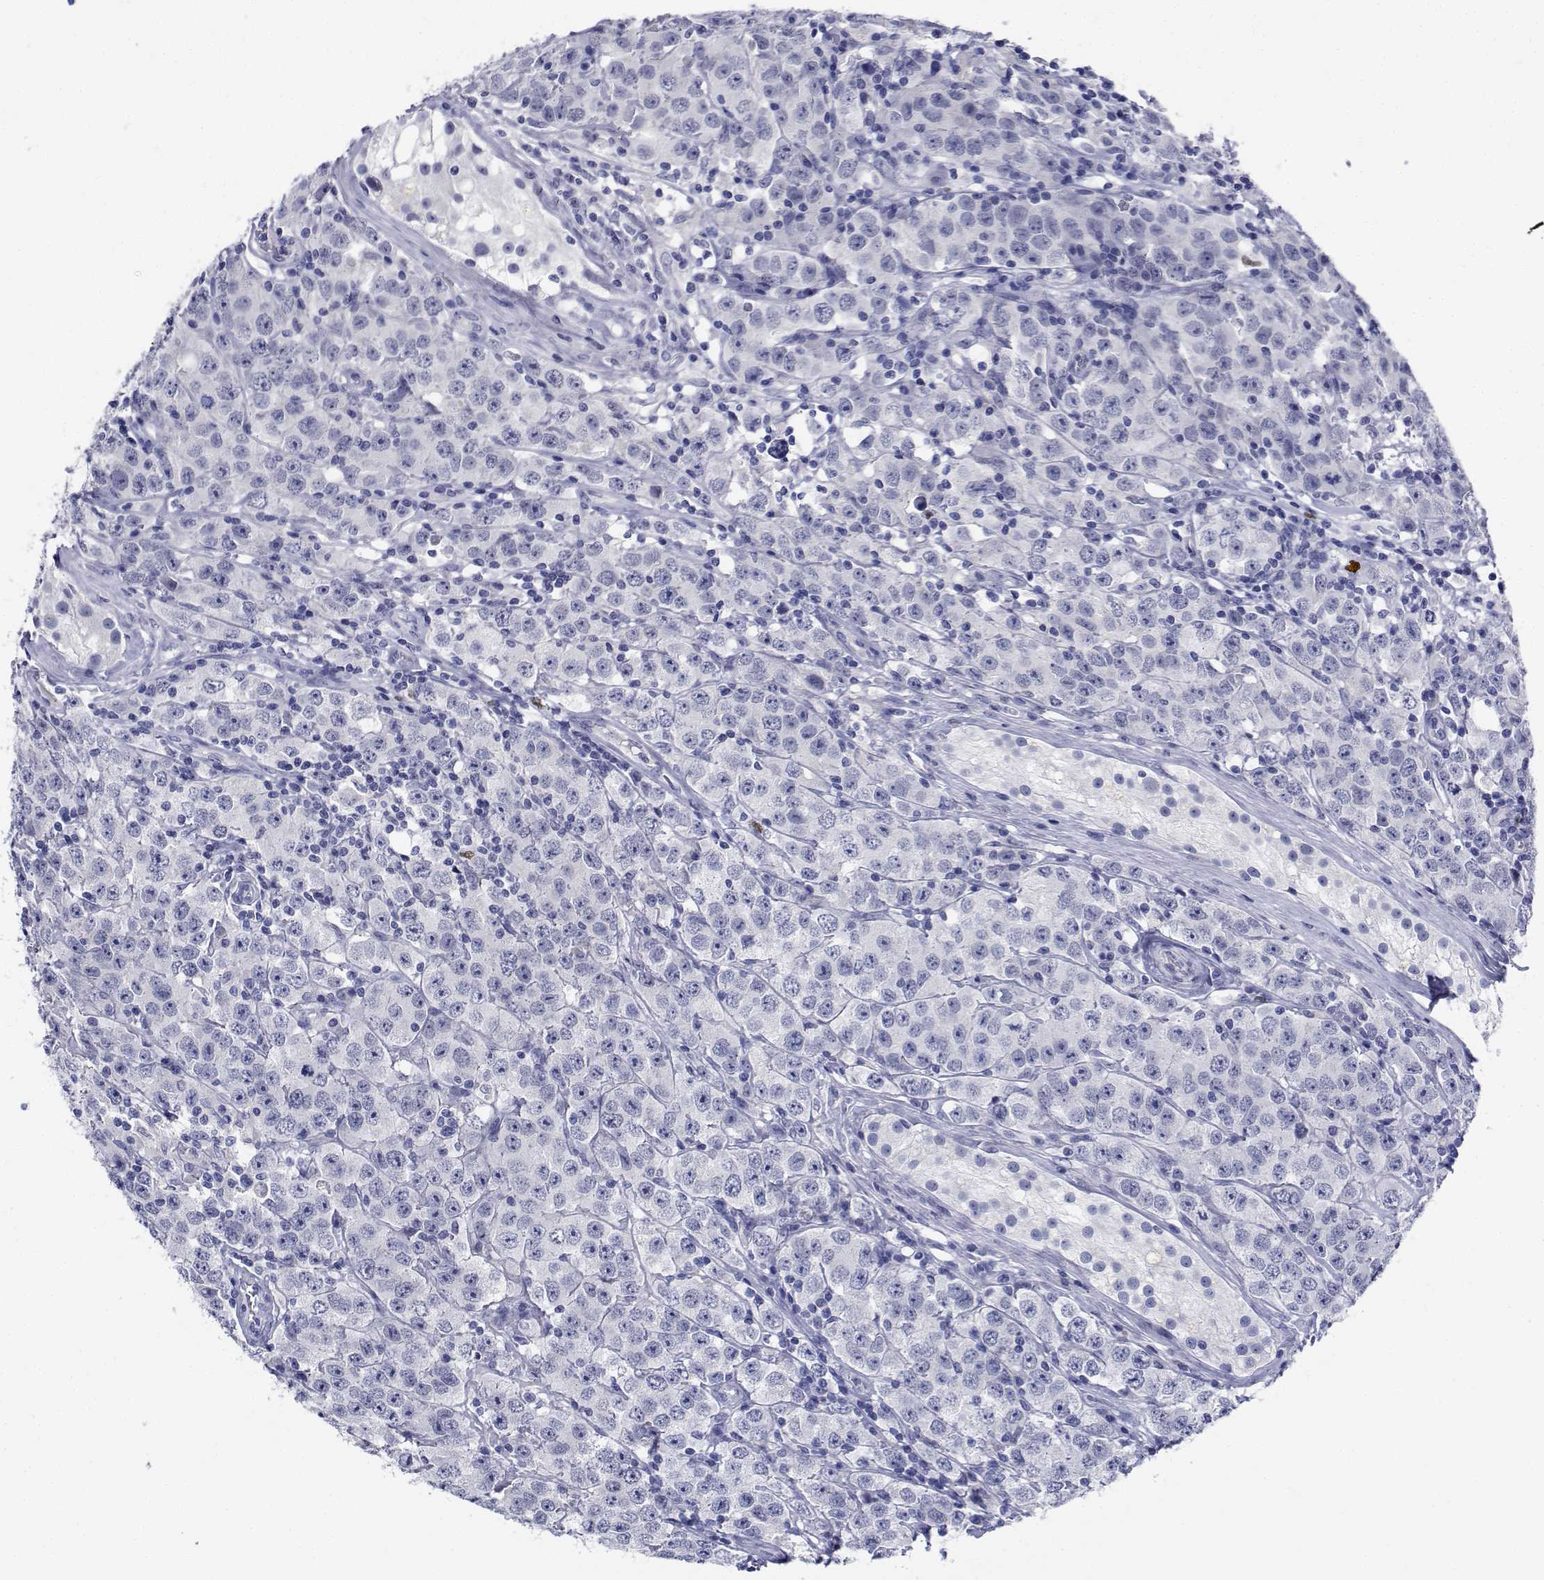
{"staining": {"intensity": "negative", "quantity": "none", "location": "none"}, "tissue": "testis cancer", "cell_type": "Tumor cells", "image_type": "cancer", "snomed": [{"axis": "morphology", "description": "Seminoma, NOS"}, {"axis": "topography", "description": "Testis"}], "caption": "An image of human seminoma (testis) is negative for staining in tumor cells.", "gene": "PLXNA4", "patient": {"sex": "male", "age": 52}}